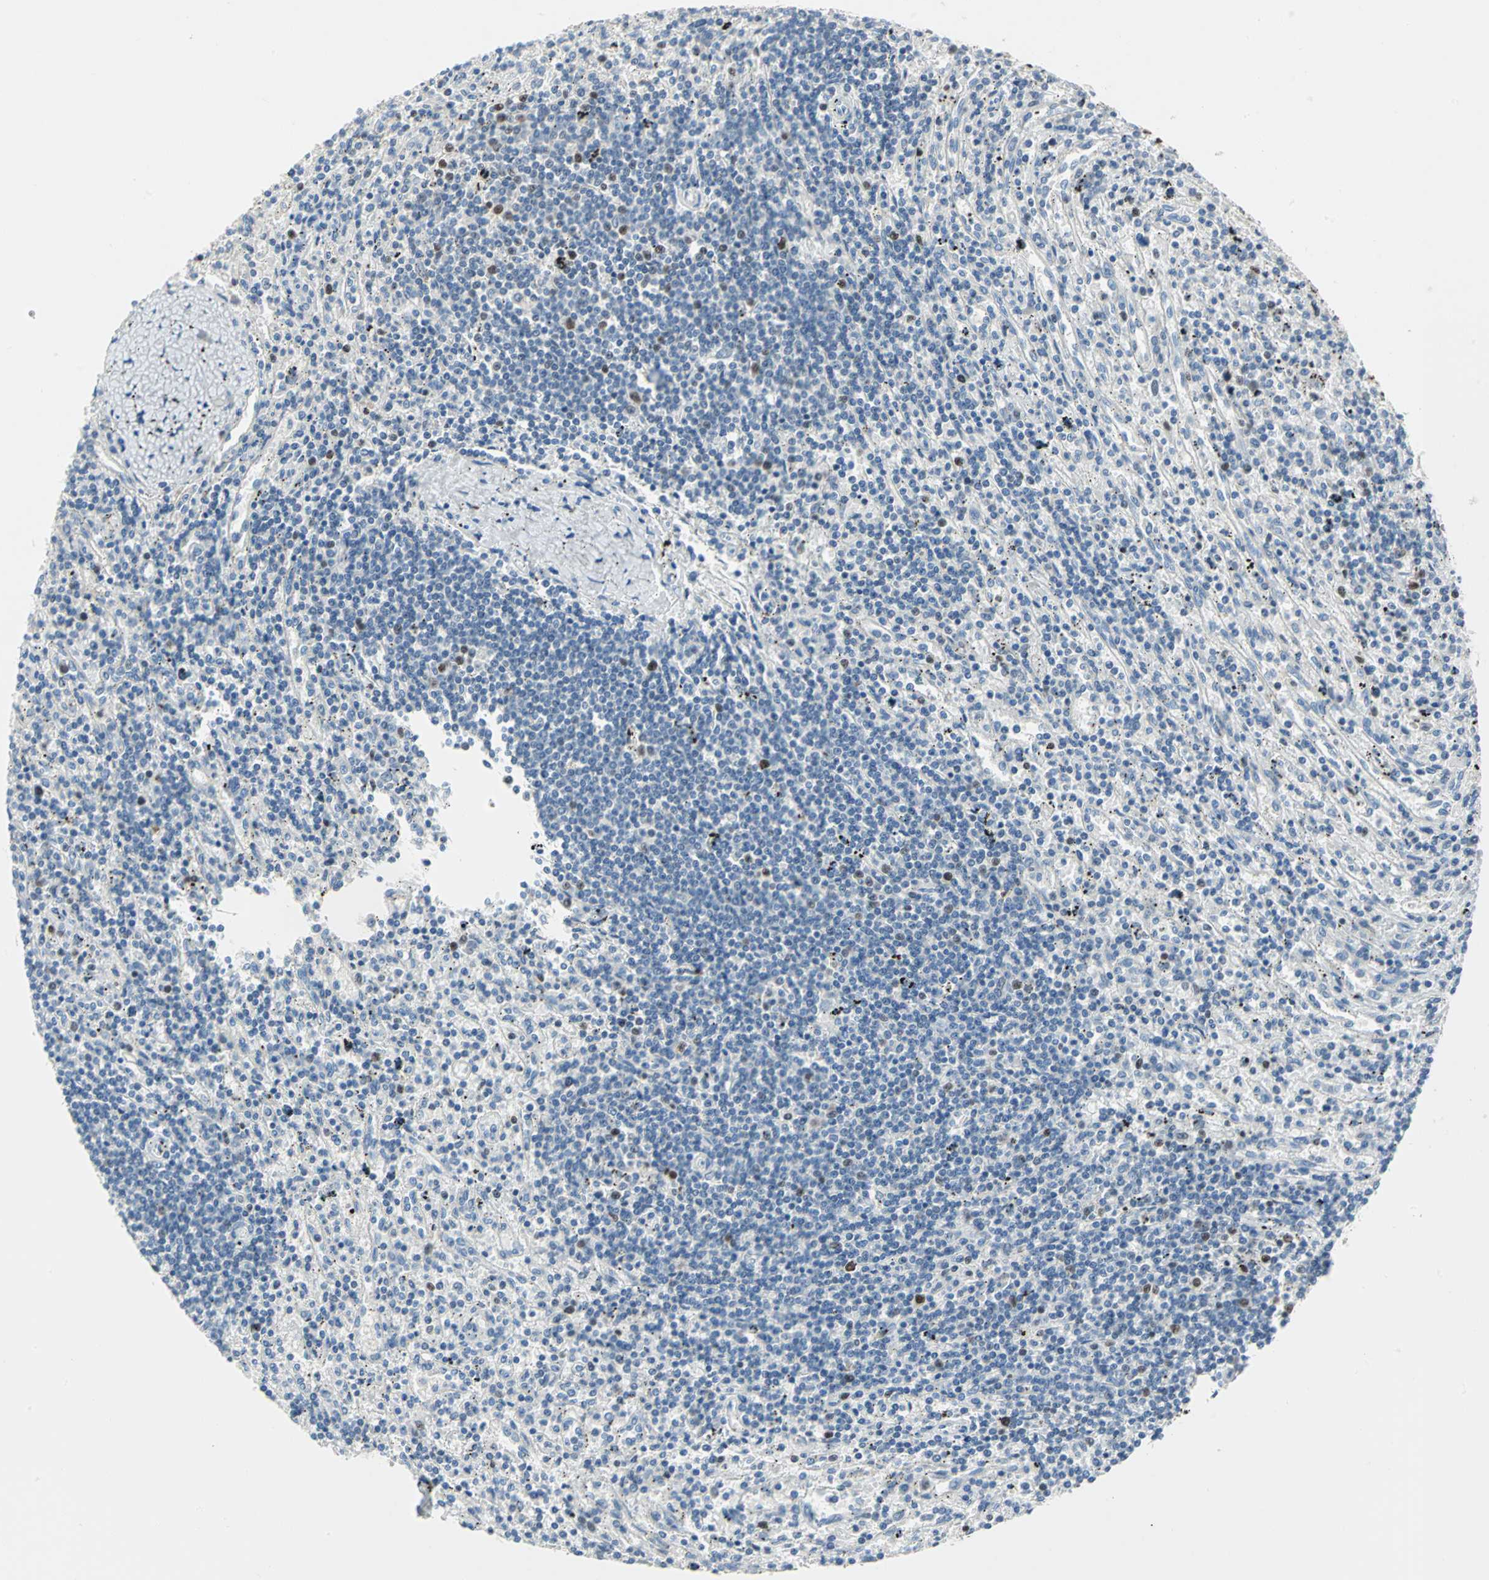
{"staining": {"intensity": "strong", "quantity": "<25%", "location": "nuclear"}, "tissue": "lymphoma", "cell_type": "Tumor cells", "image_type": "cancer", "snomed": [{"axis": "morphology", "description": "Malignant lymphoma, non-Hodgkin's type, Low grade"}, {"axis": "topography", "description": "Spleen"}], "caption": "Human low-grade malignant lymphoma, non-Hodgkin's type stained with a brown dye demonstrates strong nuclear positive staining in about <25% of tumor cells.", "gene": "MCM4", "patient": {"sex": "male", "age": 76}}